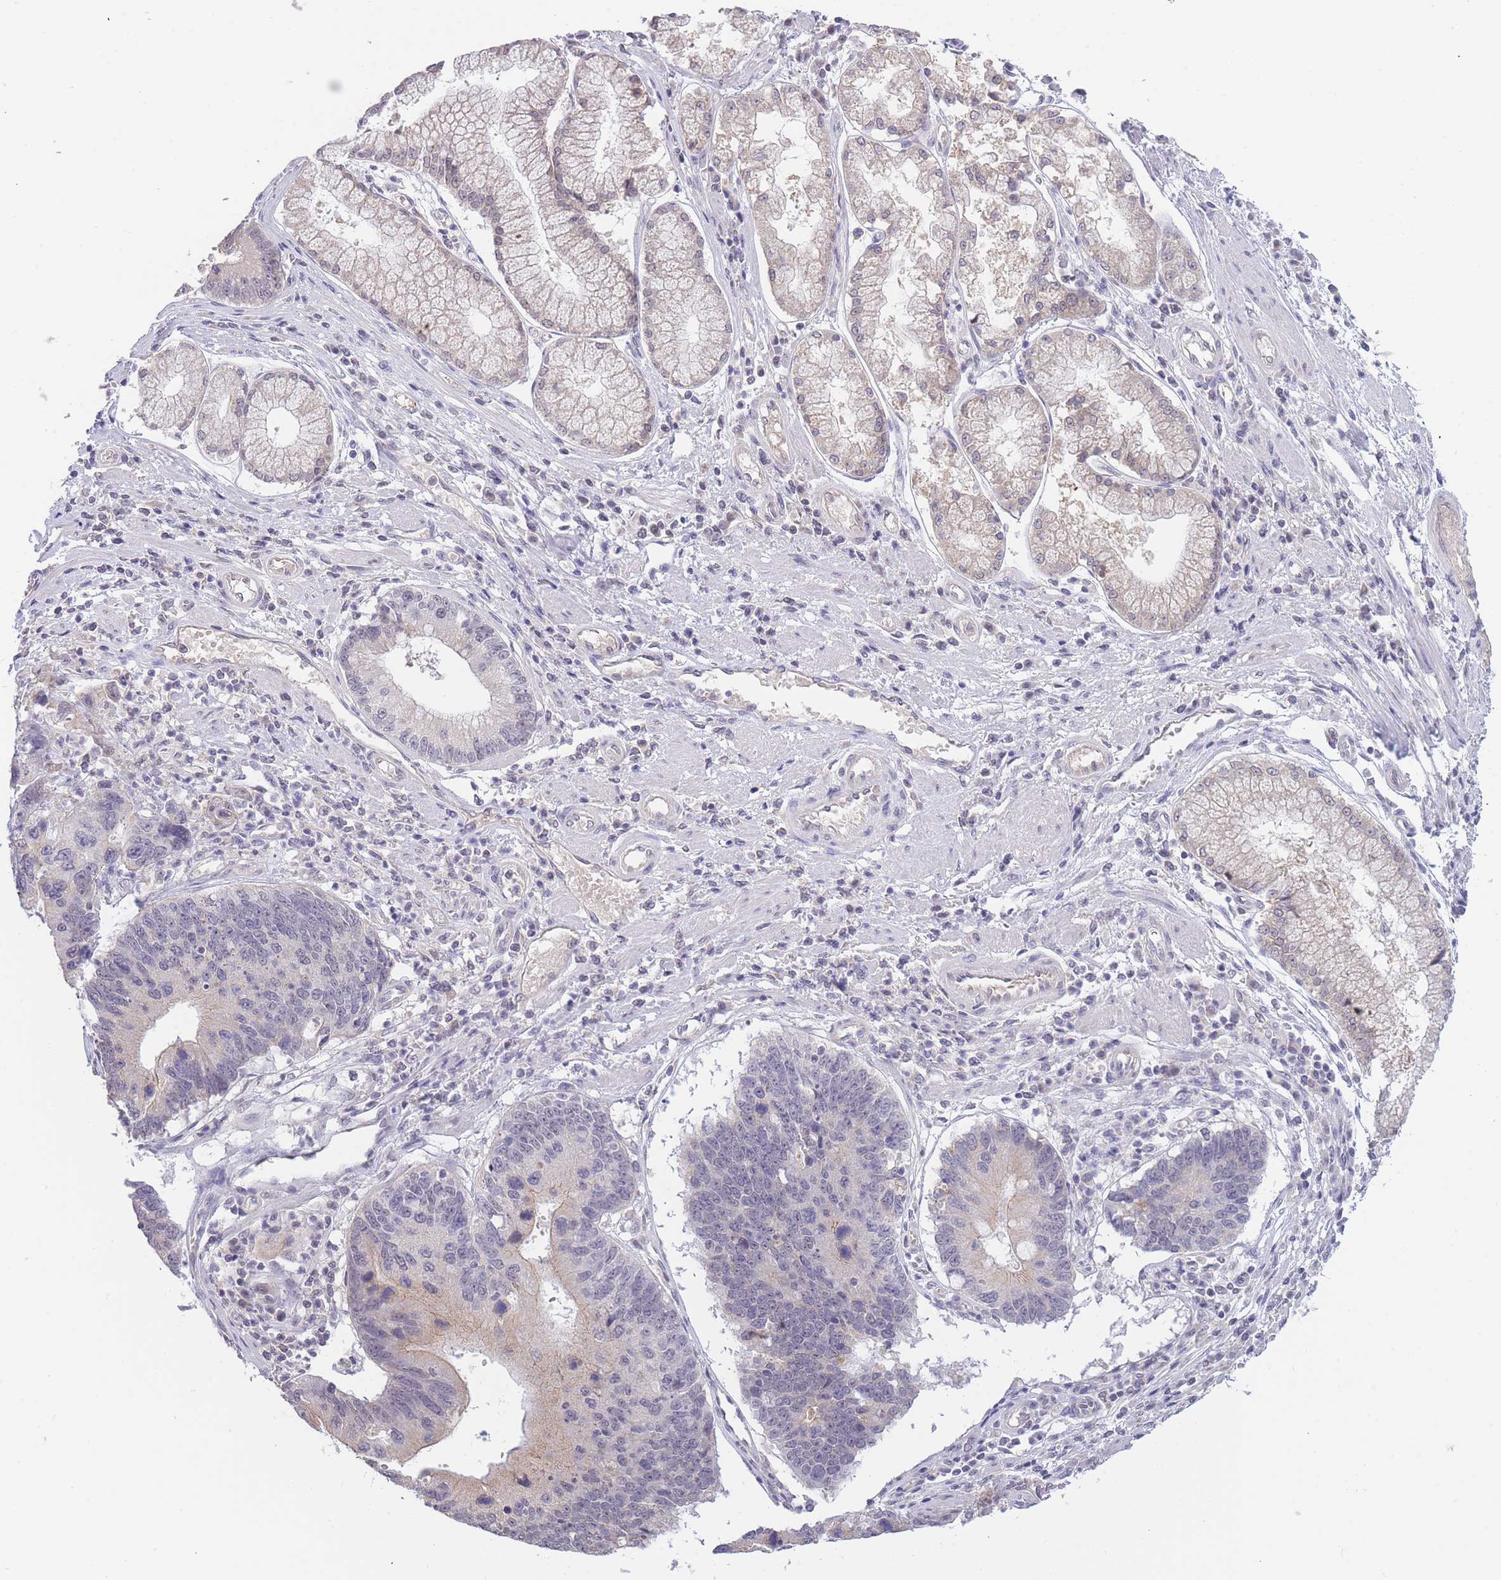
{"staining": {"intensity": "weak", "quantity": "<25%", "location": "nuclear"}, "tissue": "stomach cancer", "cell_type": "Tumor cells", "image_type": "cancer", "snomed": [{"axis": "morphology", "description": "Adenocarcinoma, NOS"}, {"axis": "topography", "description": "Stomach"}], "caption": "Histopathology image shows no protein expression in tumor cells of stomach cancer tissue.", "gene": "GOLGA6L25", "patient": {"sex": "male", "age": 59}}